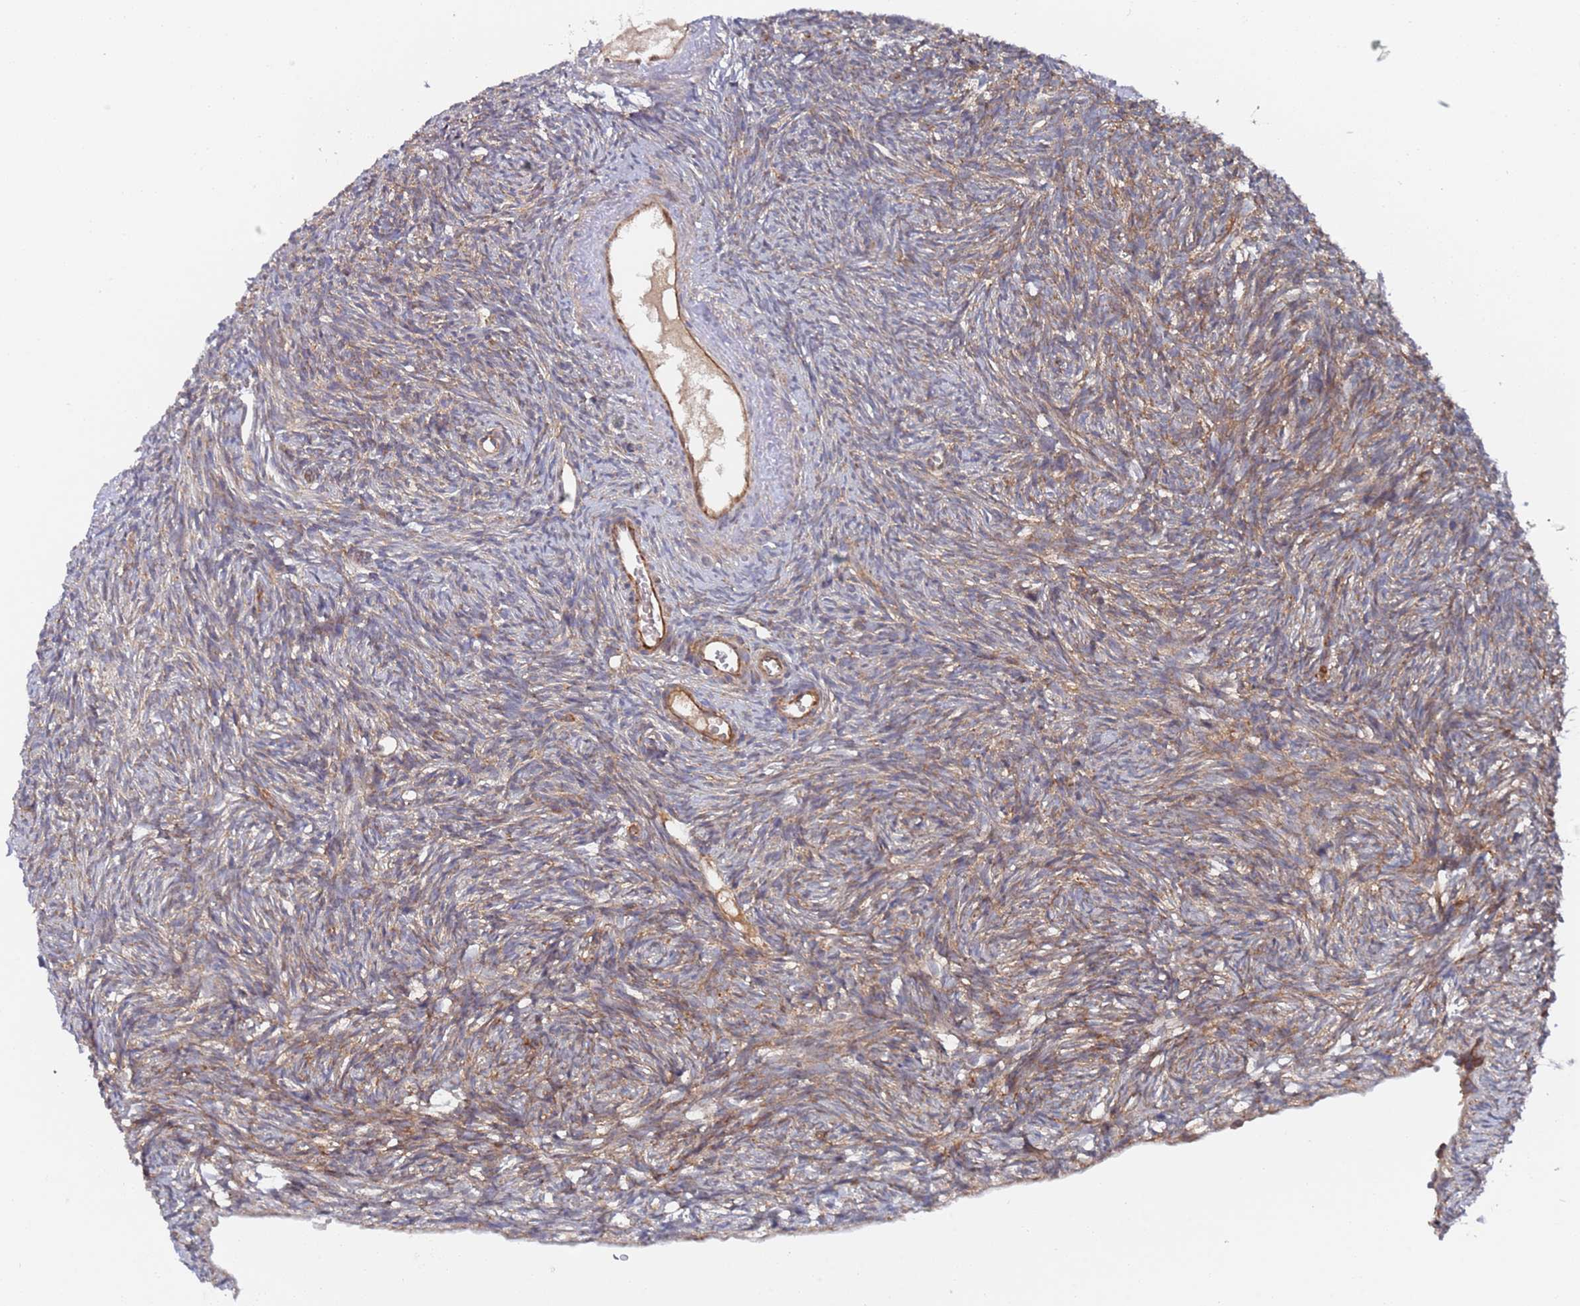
{"staining": {"intensity": "weak", "quantity": ">75%", "location": "cytoplasmic/membranous"}, "tissue": "ovary", "cell_type": "Ovarian stroma cells", "image_type": "normal", "snomed": [{"axis": "morphology", "description": "Normal tissue, NOS"}, {"axis": "topography", "description": "Ovary"}], "caption": "This micrograph displays immunohistochemistry (IHC) staining of normal ovary, with low weak cytoplasmic/membranous positivity in about >75% of ovarian stroma cells.", "gene": "DDX60", "patient": {"sex": "female", "age": 51}}